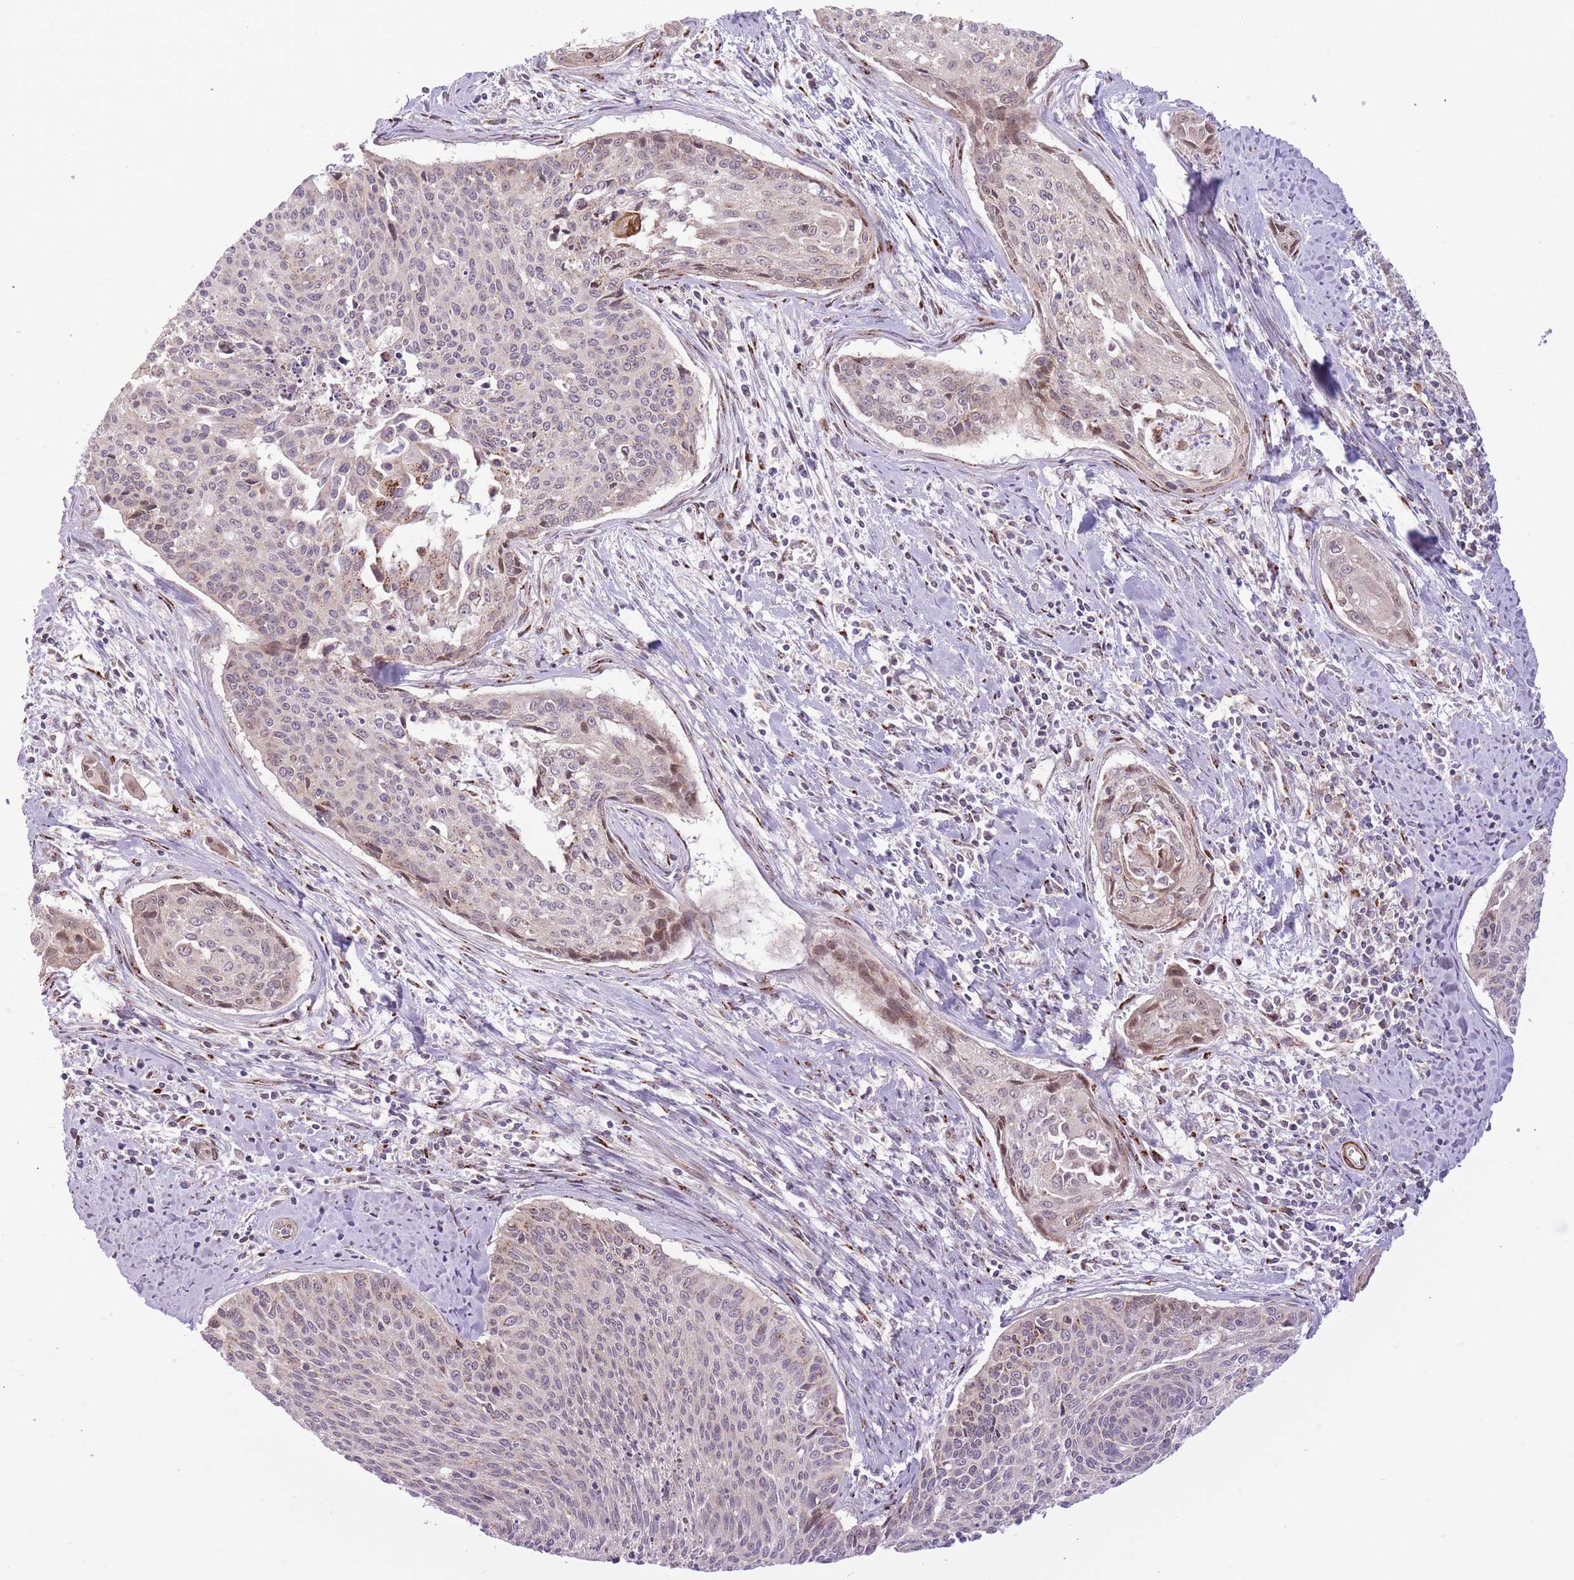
{"staining": {"intensity": "moderate", "quantity": "<25%", "location": "cytoplasmic/membranous"}, "tissue": "cervical cancer", "cell_type": "Tumor cells", "image_type": "cancer", "snomed": [{"axis": "morphology", "description": "Squamous cell carcinoma, NOS"}, {"axis": "topography", "description": "Cervix"}], "caption": "Human cervical cancer stained with a brown dye displays moderate cytoplasmic/membranous positive positivity in approximately <25% of tumor cells.", "gene": "ZBED5", "patient": {"sex": "female", "age": 55}}